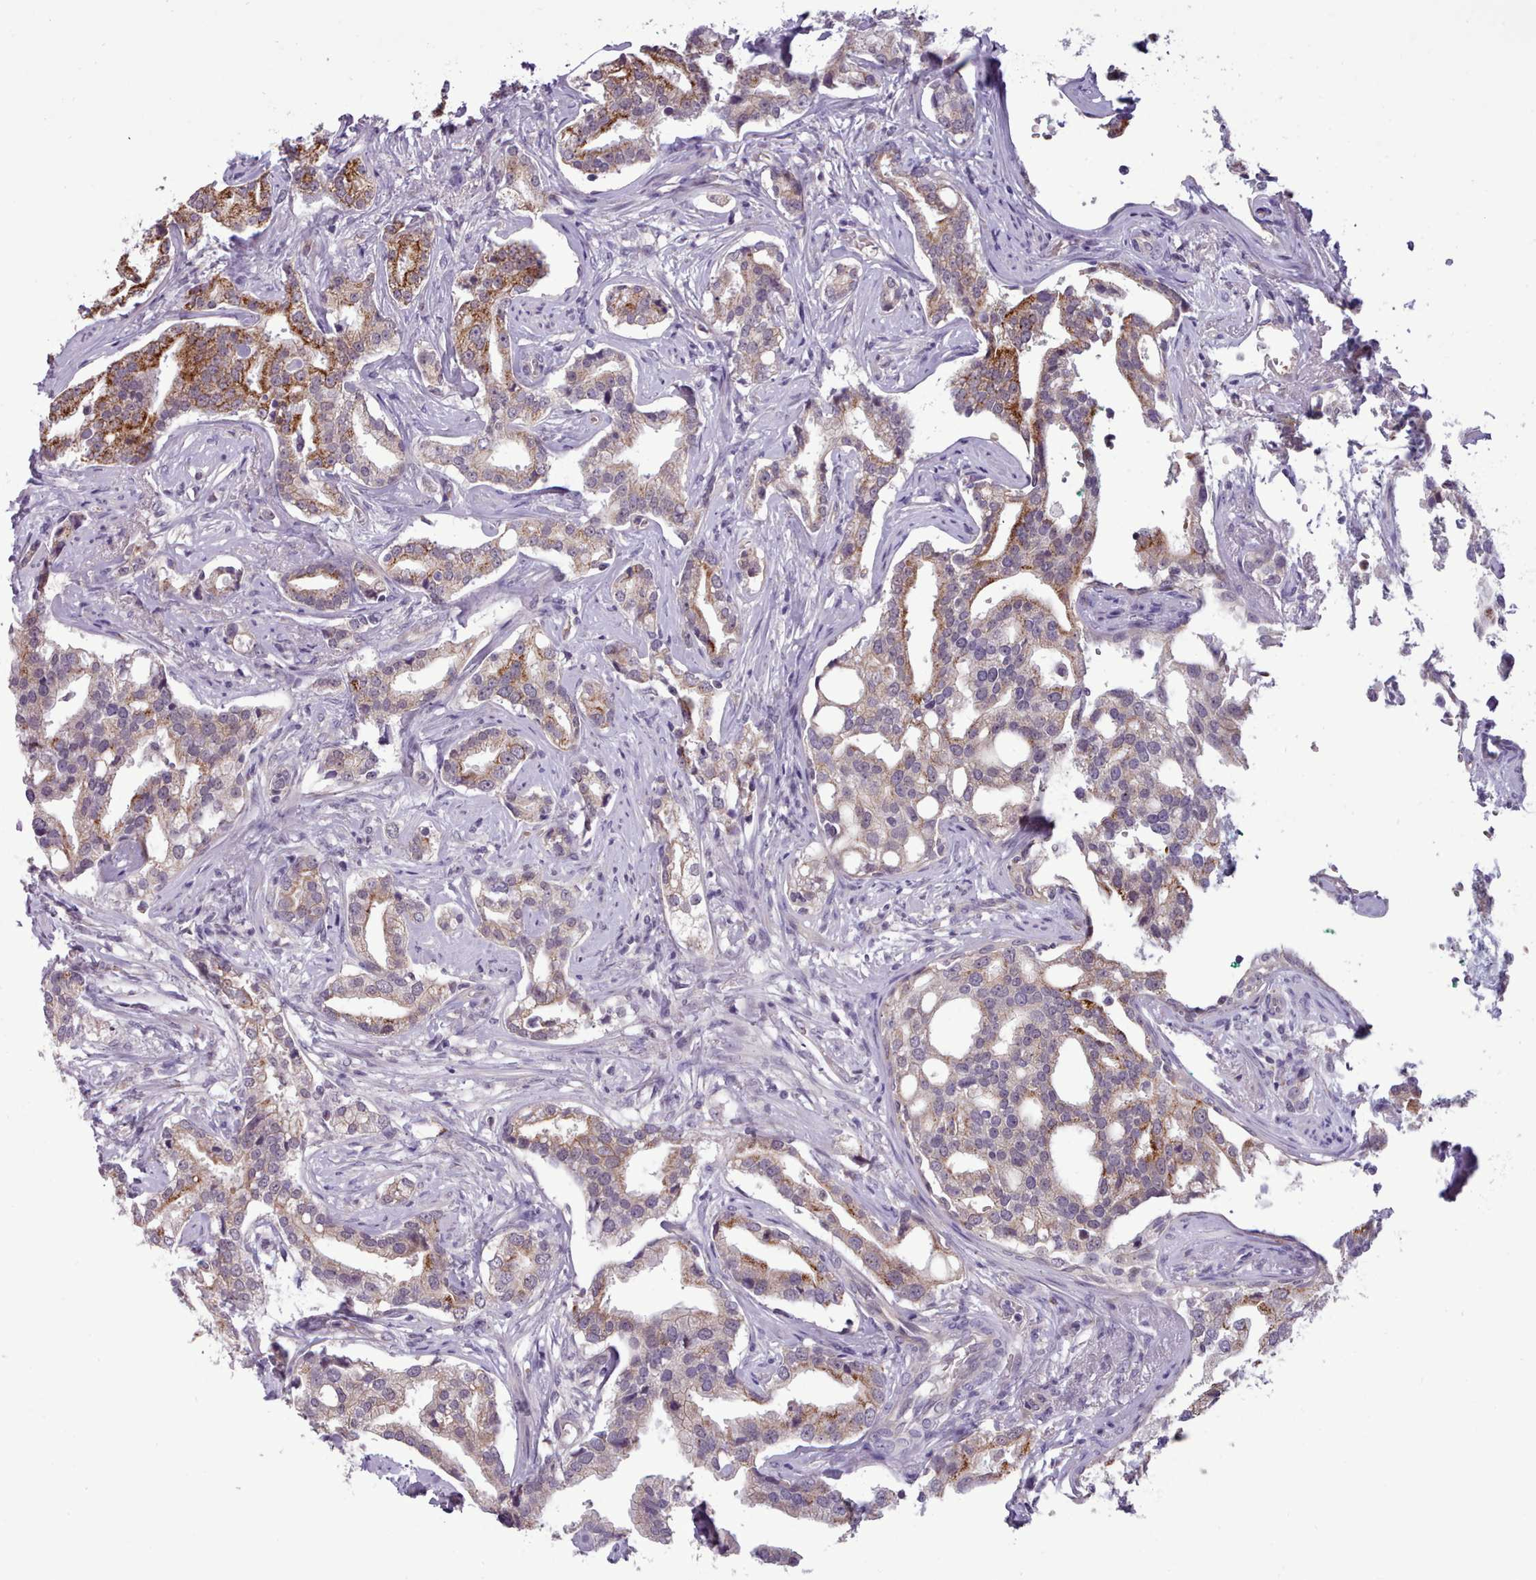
{"staining": {"intensity": "moderate", "quantity": "25%-75%", "location": "cytoplasmic/membranous"}, "tissue": "prostate cancer", "cell_type": "Tumor cells", "image_type": "cancer", "snomed": [{"axis": "morphology", "description": "Adenocarcinoma, High grade"}, {"axis": "topography", "description": "Prostate"}], "caption": "Prostate cancer (high-grade adenocarcinoma) stained with a protein marker demonstrates moderate staining in tumor cells.", "gene": "KCTD16", "patient": {"sex": "male", "age": 67}}